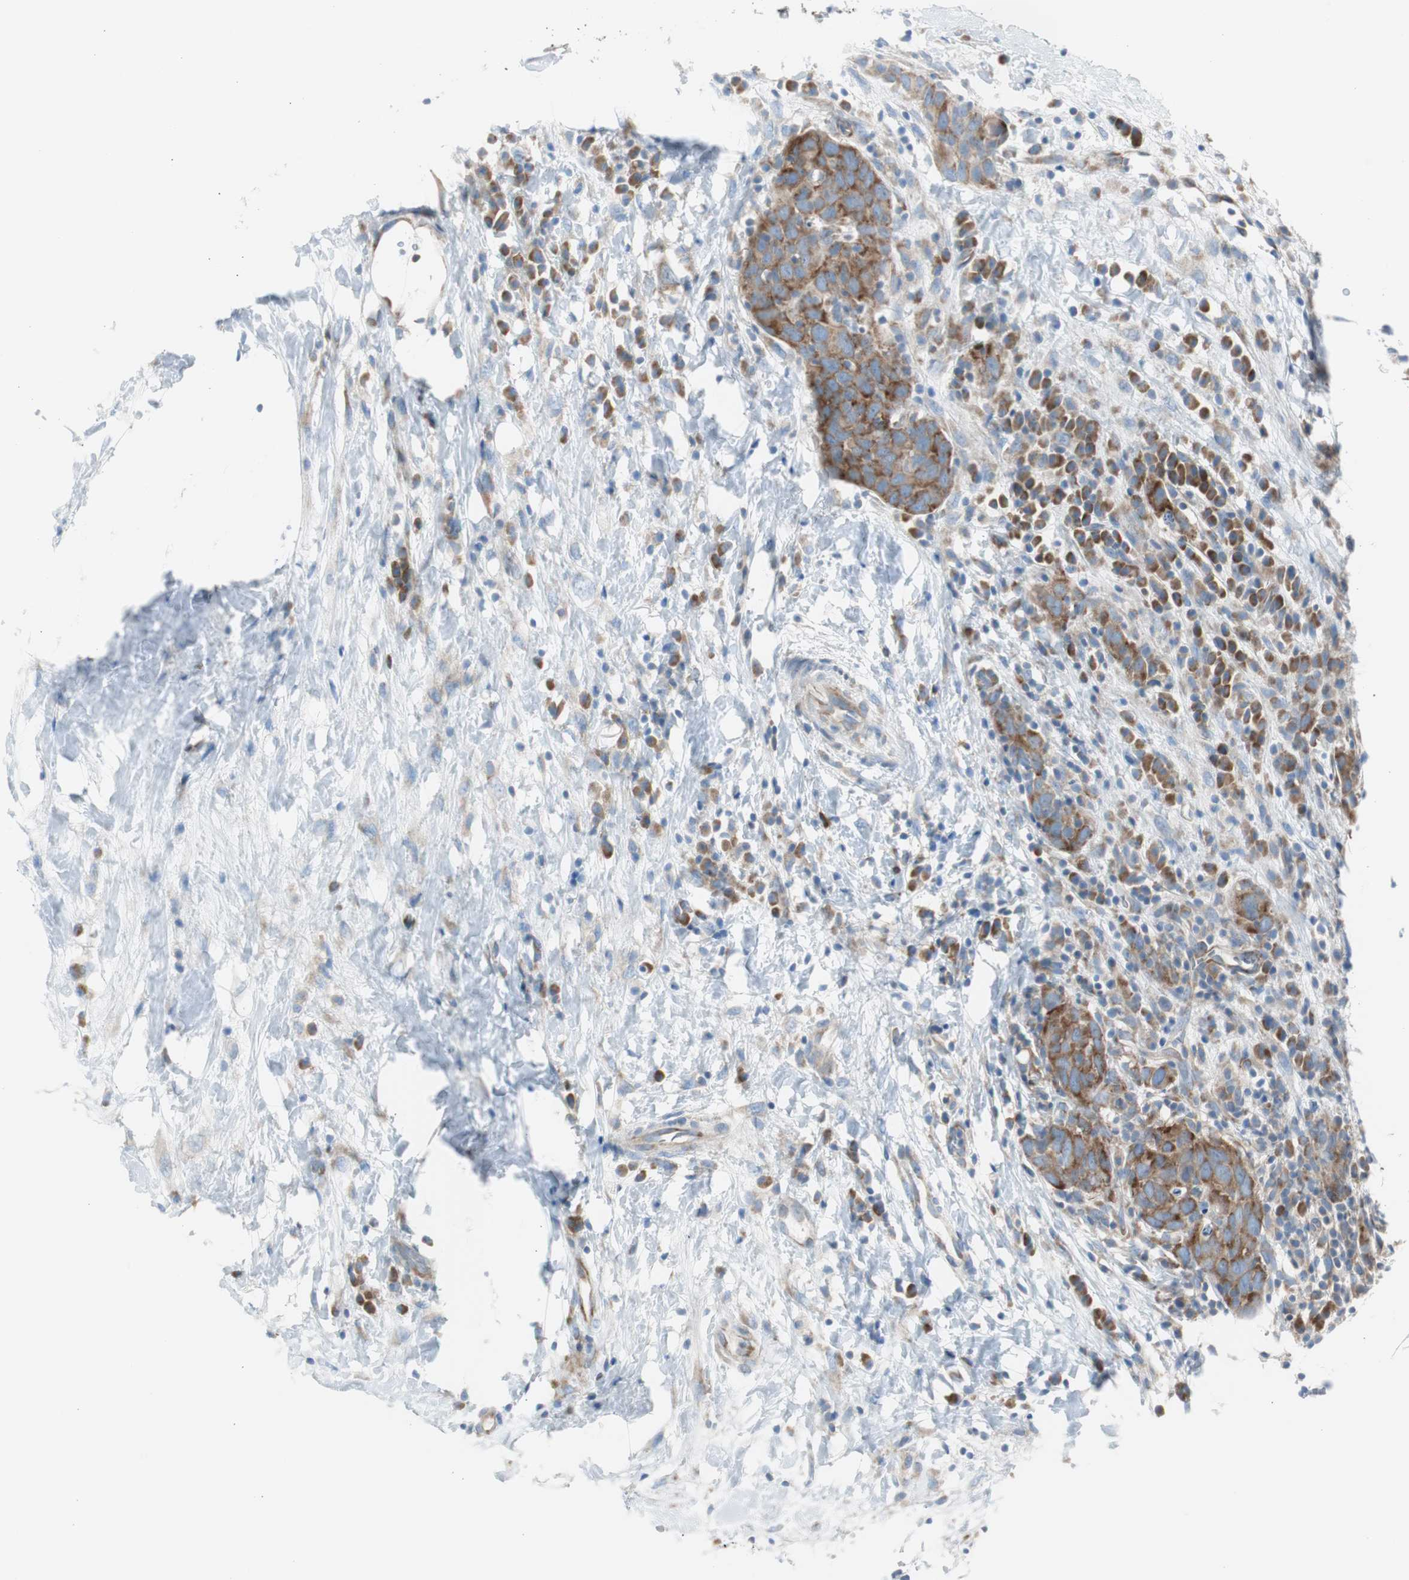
{"staining": {"intensity": "moderate", "quantity": ">75%", "location": "cytoplasmic/membranous"}, "tissue": "breast cancer", "cell_type": "Tumor cells", "image_type": "cancer", "snomed": [{"axis": "morphology", "description": "Duct carcinoma"}, {"axis": "topography", "description": "Breast"}], "caption": "Intraductal carcinoma (breast) tissue reveals moderate cytoplasmic/membranous staining in about >75% of tumor cells, visualized by immunohistochemistry.", "gene": "RPS12", "patient": {"sex": "female", "age": 37}}